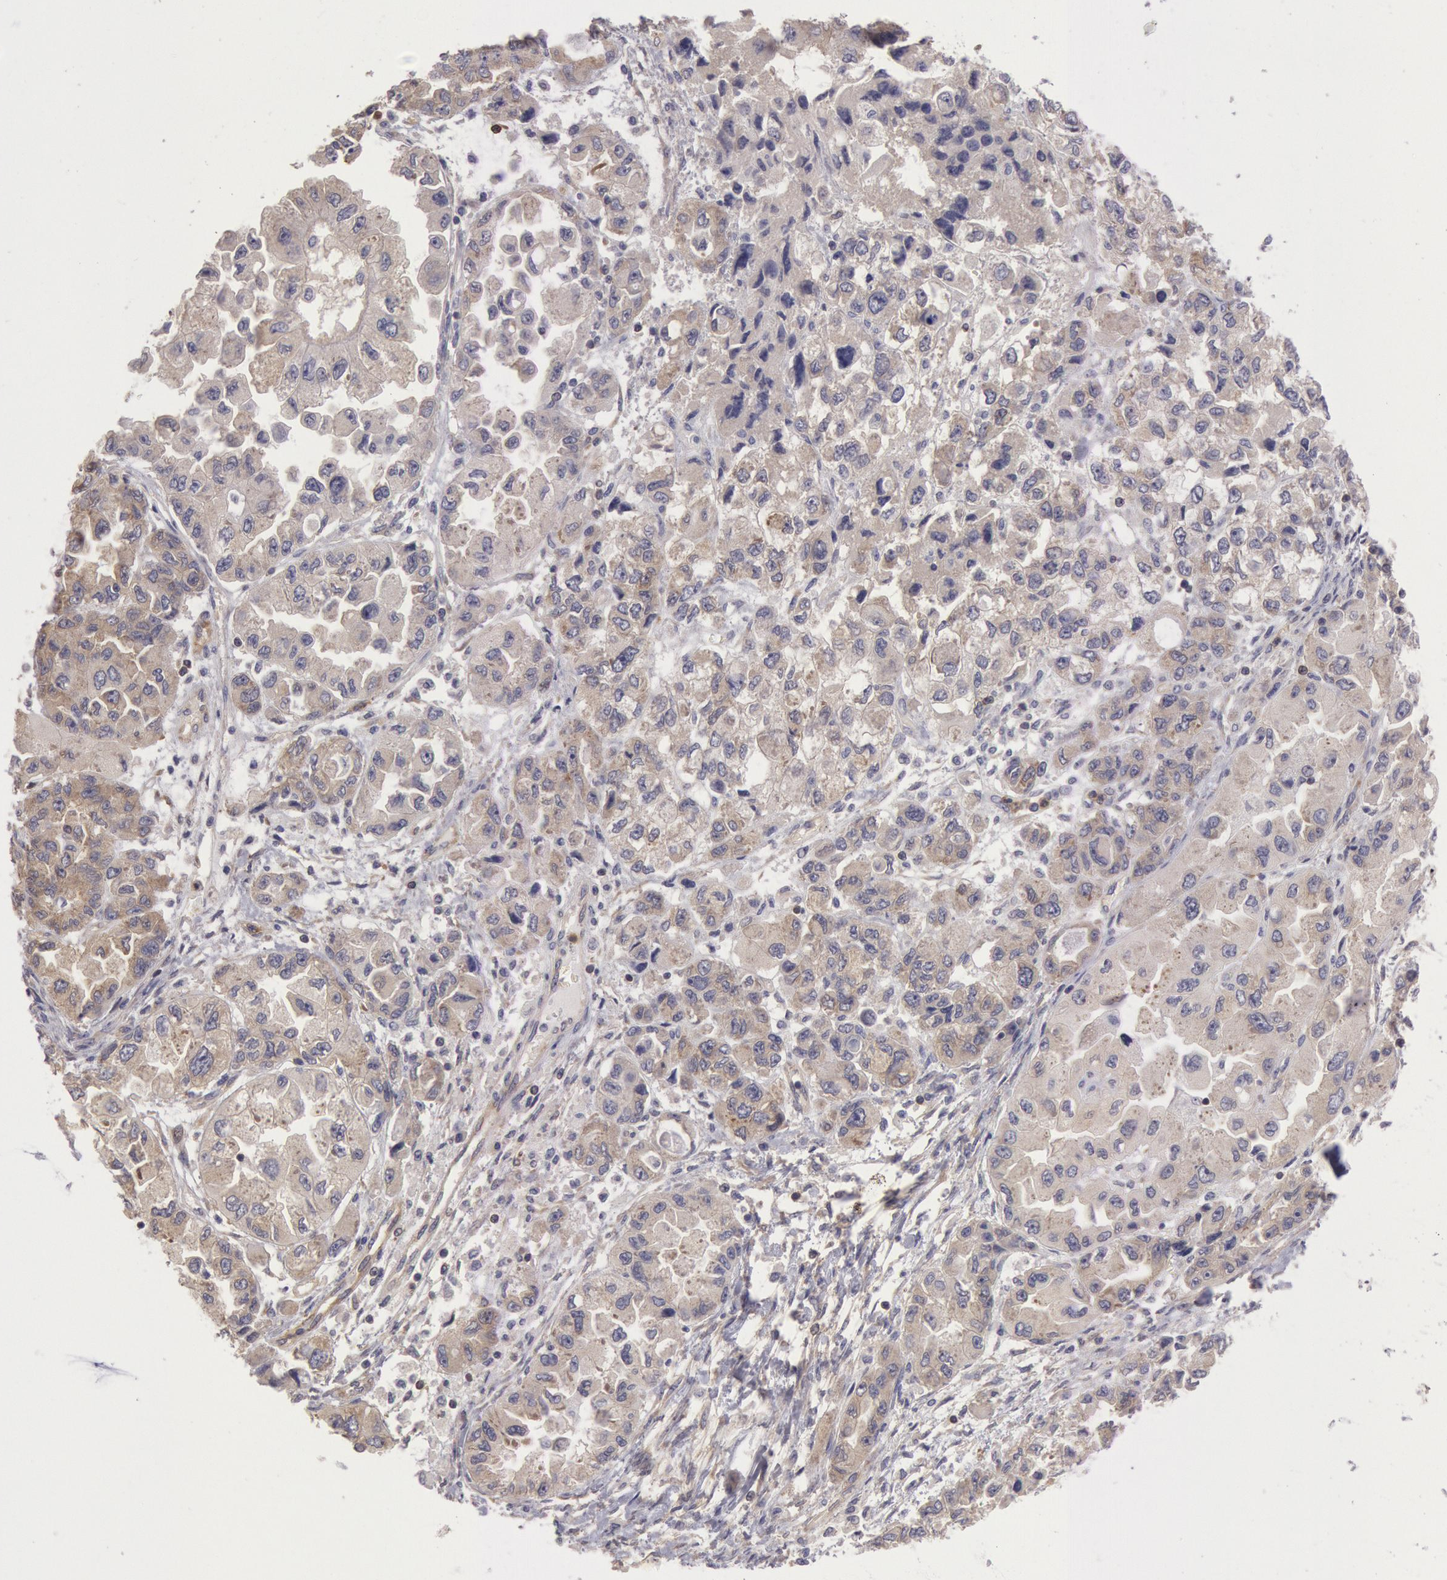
{"staining": {"intensity": "weak", "quantity": ">75%", "location": "cytoplasmic/membranous"}, "tissue": "ovarian cancer", "cell_type": "Tumor cells", "image_type": "cancer", "snomed": [{"axis": "morphology", "description": "Cystadenocarcinoma, serous, NOS"}, {"axis": "topography", "description": "Ovary"}], "caption": "The photomicrograph shows staining of ovarian cancer (serous cystadenocarcinoma), revealing weak cytoplasmic/membranous protein expression (brown color) within tumor cells. (DAB = brown stain, brightfield microscopy at high magnification).", "gene": "NMT2", "patient": {"sex": "female", "age": 84}}